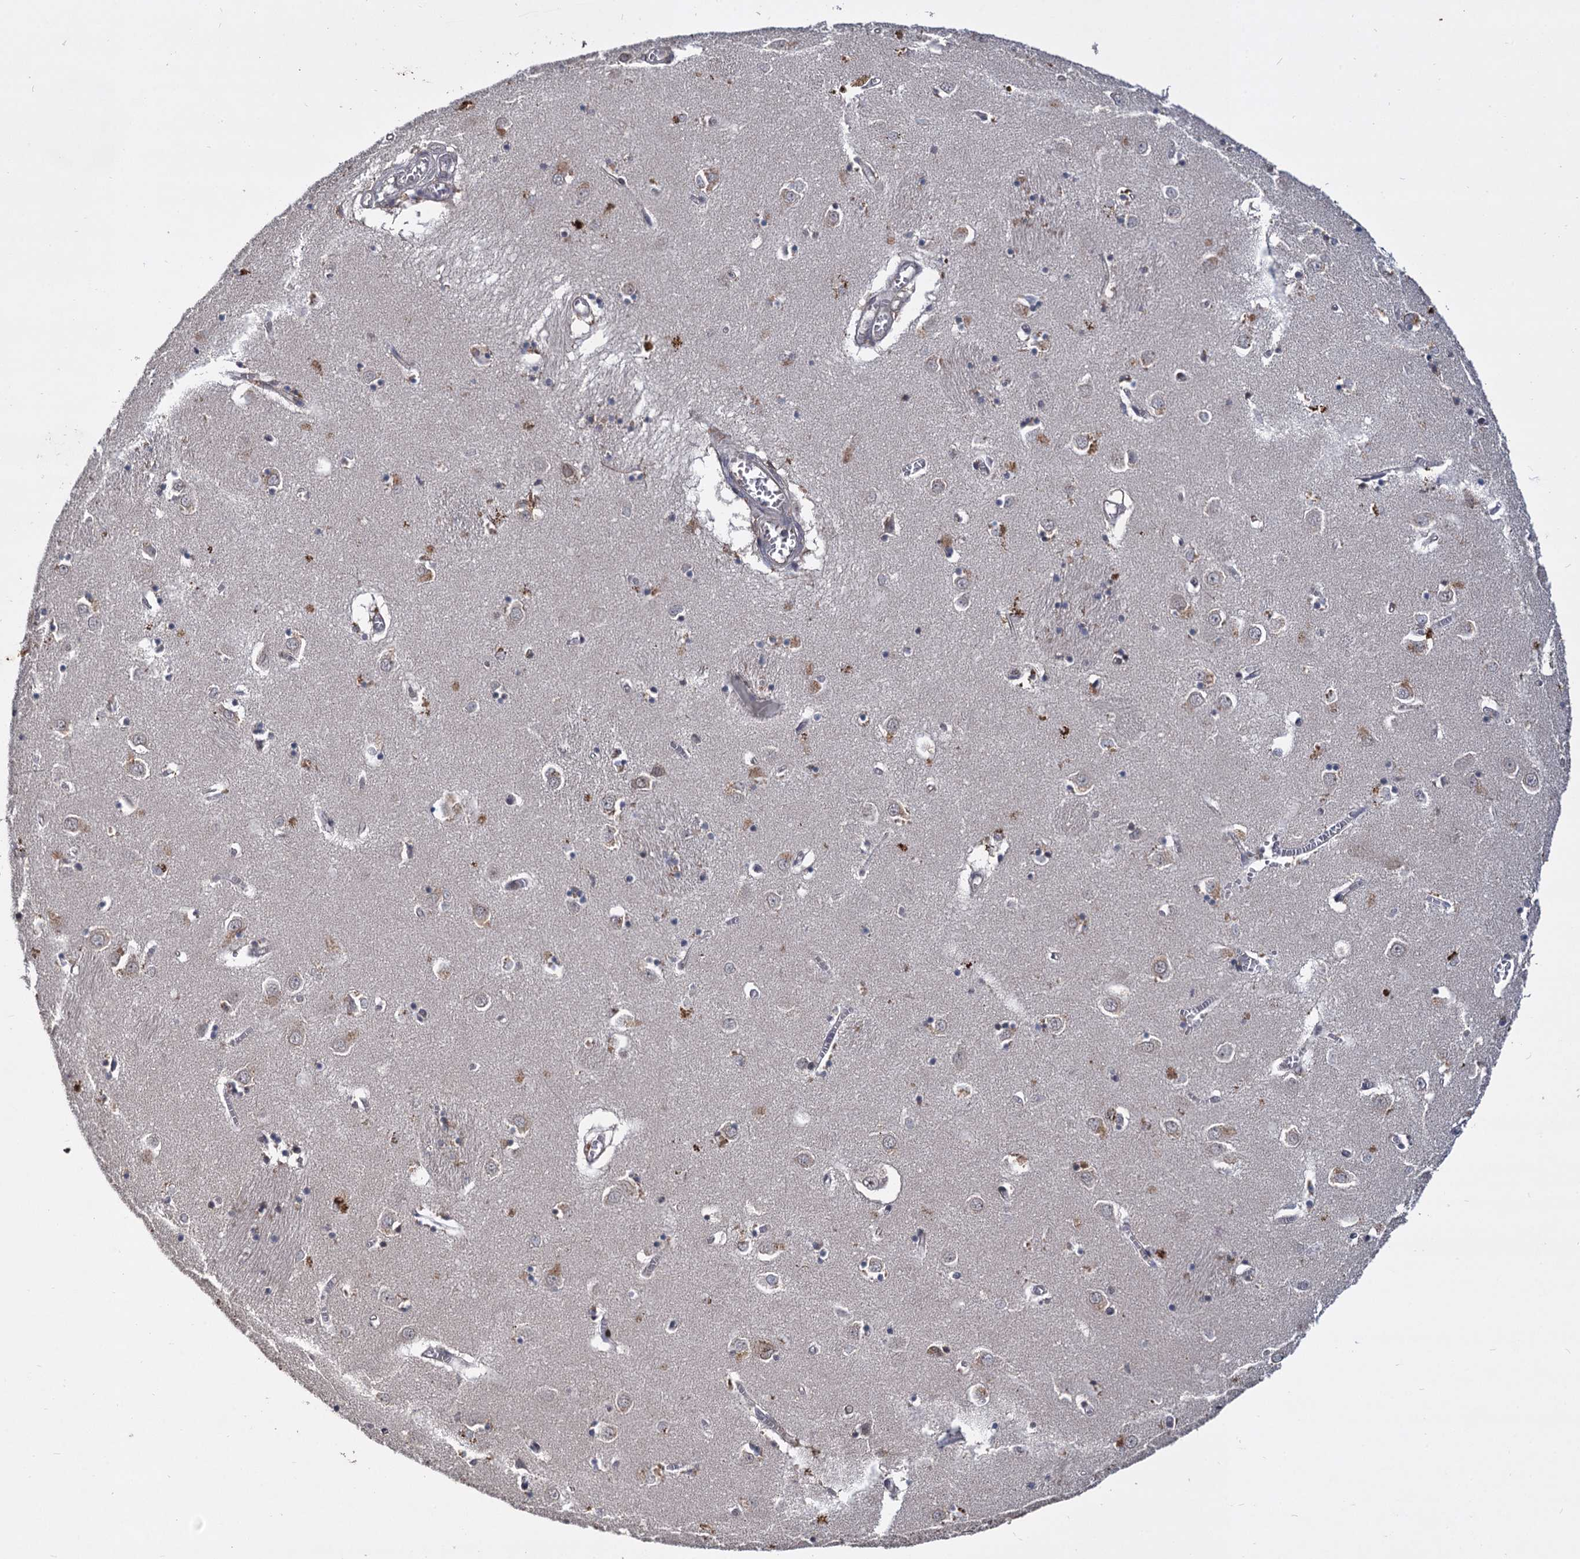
{"staining": {"intensity": "weak", "quantity": "<25%", "location": "cytoplasmic/membranous"}, "tissue": "caudate", "cell_type": "Glial cells", "image_type": "normal", "snomed": [{"axis": "morphology", "description": "Normal tissue, NOS"}, {"axis": "topography", "description": "Lateral ventricle wall"}], "caption": "IHC of normal caudate shows no staining in glial cells.", "gene": "INPPL1", "patient": {"sex": "male", "age": 70}}